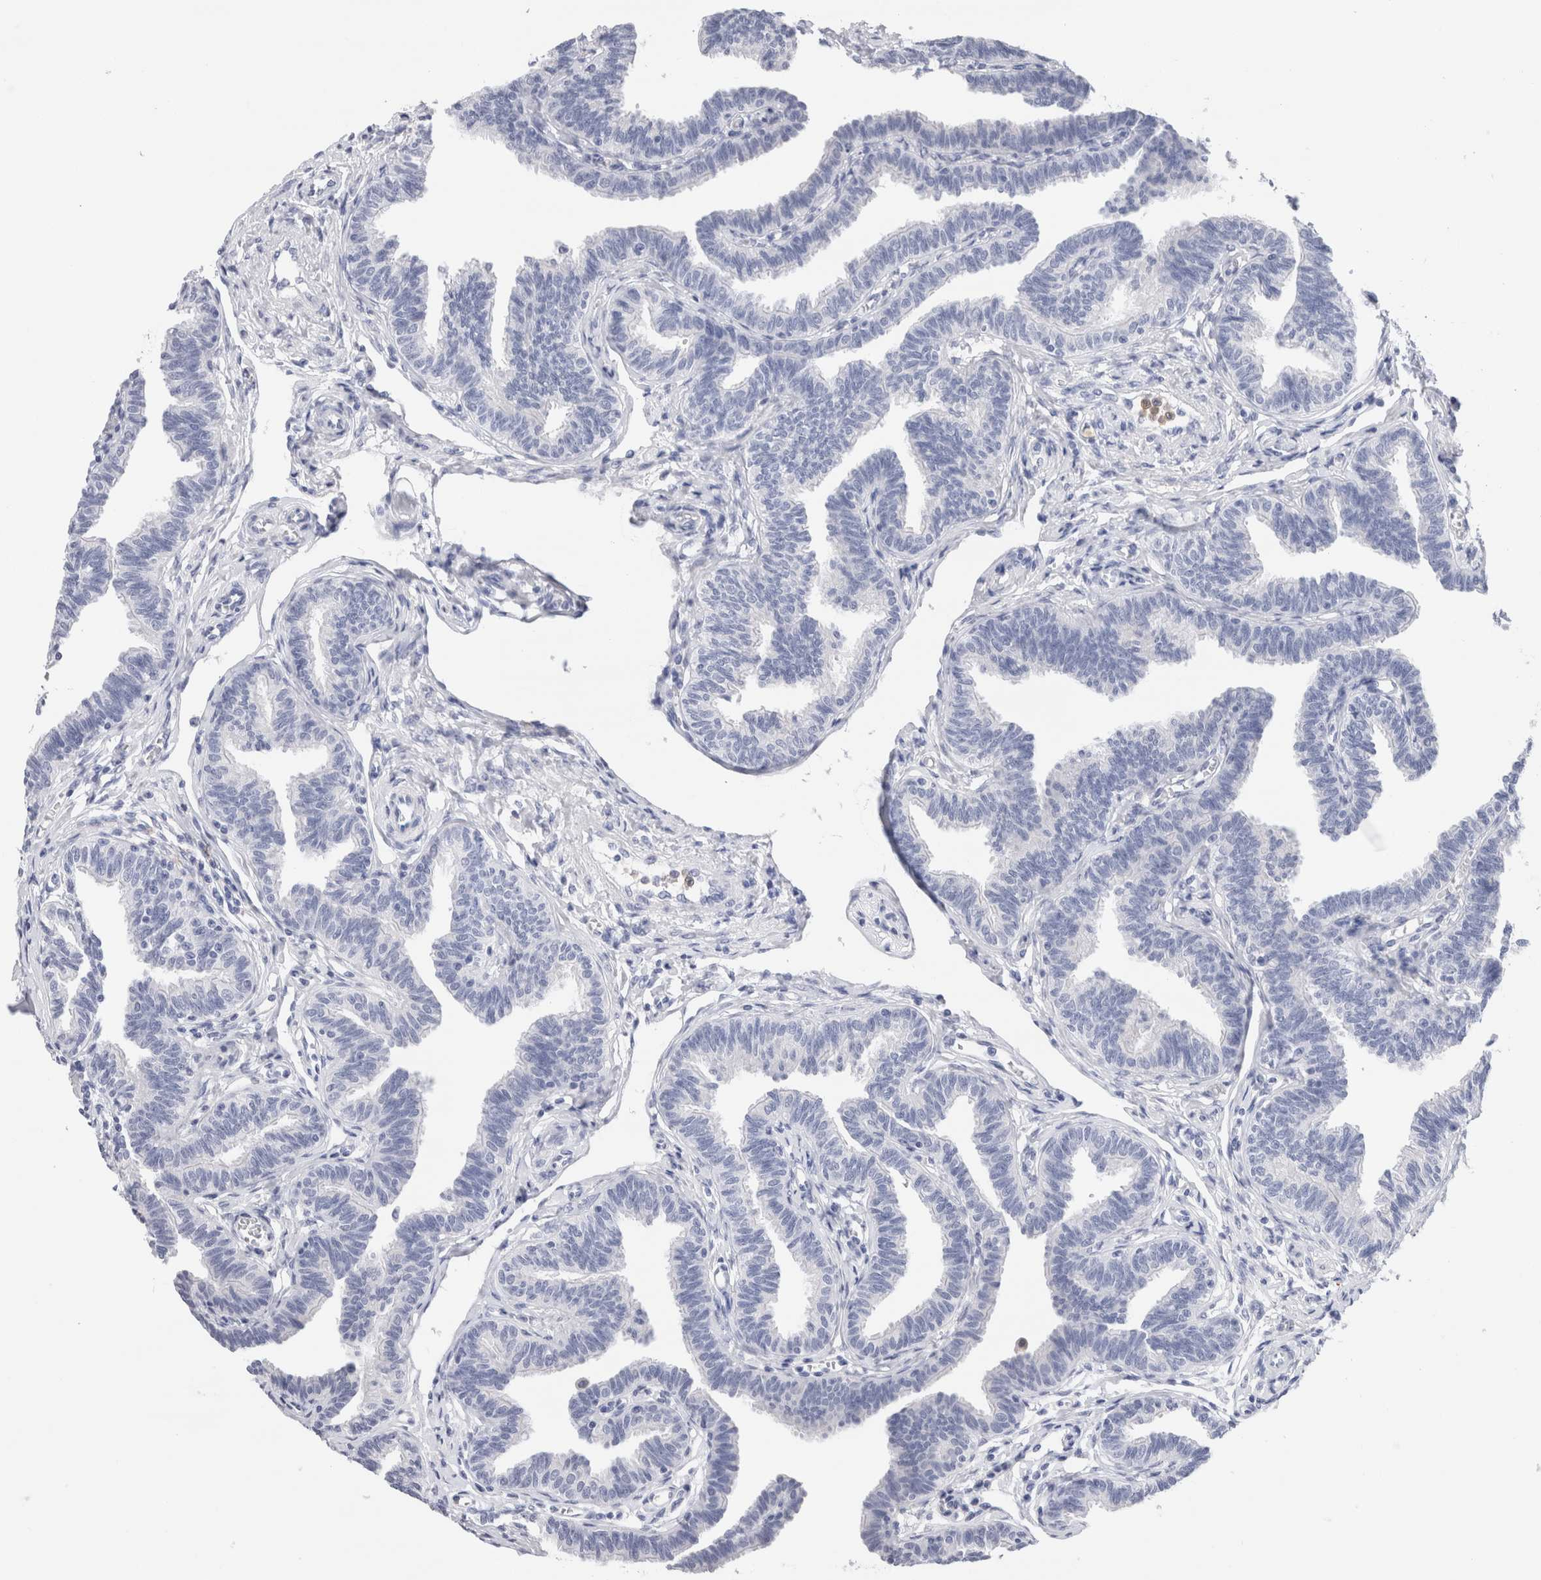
{"staining": {"intensity": "negative", "quantity": "none", "location": "none"}, "tissue": "fallopian tube", "cell_type": "Glandular cells", "image_type": "normal", "snomed": [{"axis": "morphology", "description": "Normal tissue, NOS"}, {"axis": "topography", "description": "Fallopian tube"}, {"axis": "topography", "description": "Ovary"}], "caption": "The photomicrograph displays no significant expression in glandular cells of fallopian tube.", "gene": "SLC10A5", "patient": {"sex": "female", "age": 23}}